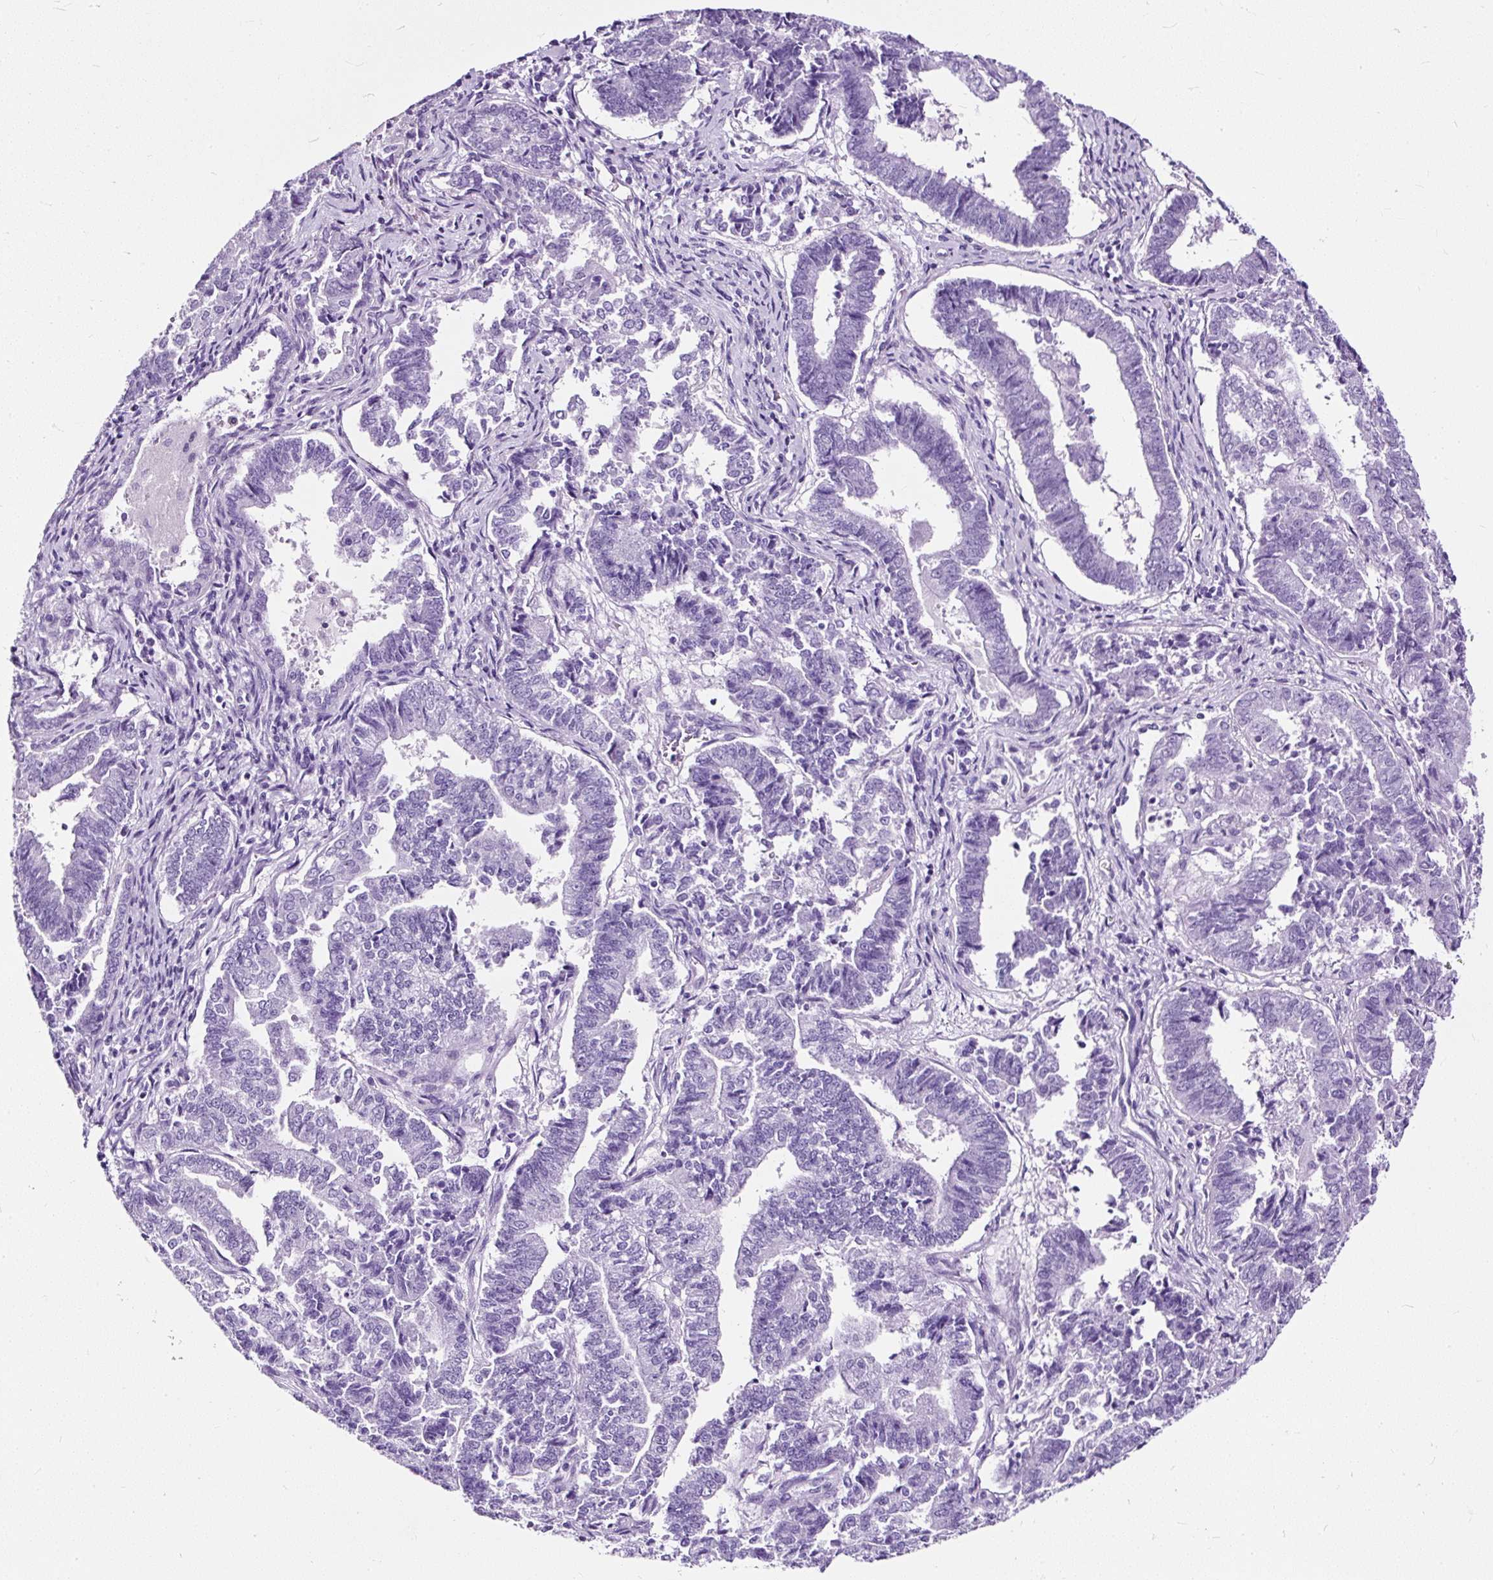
{"staining": {"intensity": "negative", "quantity": "none", "location": "none"}, "tissue": "endometrial cancer", "cell_type": "Tumor cells", "image_type": "cancer", "snomed": [{"axis": "morphology", "description": "Adenocarcinoma, NOS"}, {"axis": "topography", "description": "Endometrium"}], "caption": "Image shows no significant protein staining in tumor cells of endometrial adenocarcinoma.", "gene": "NTS", "patient": {"sex": "female", "age": 72}}